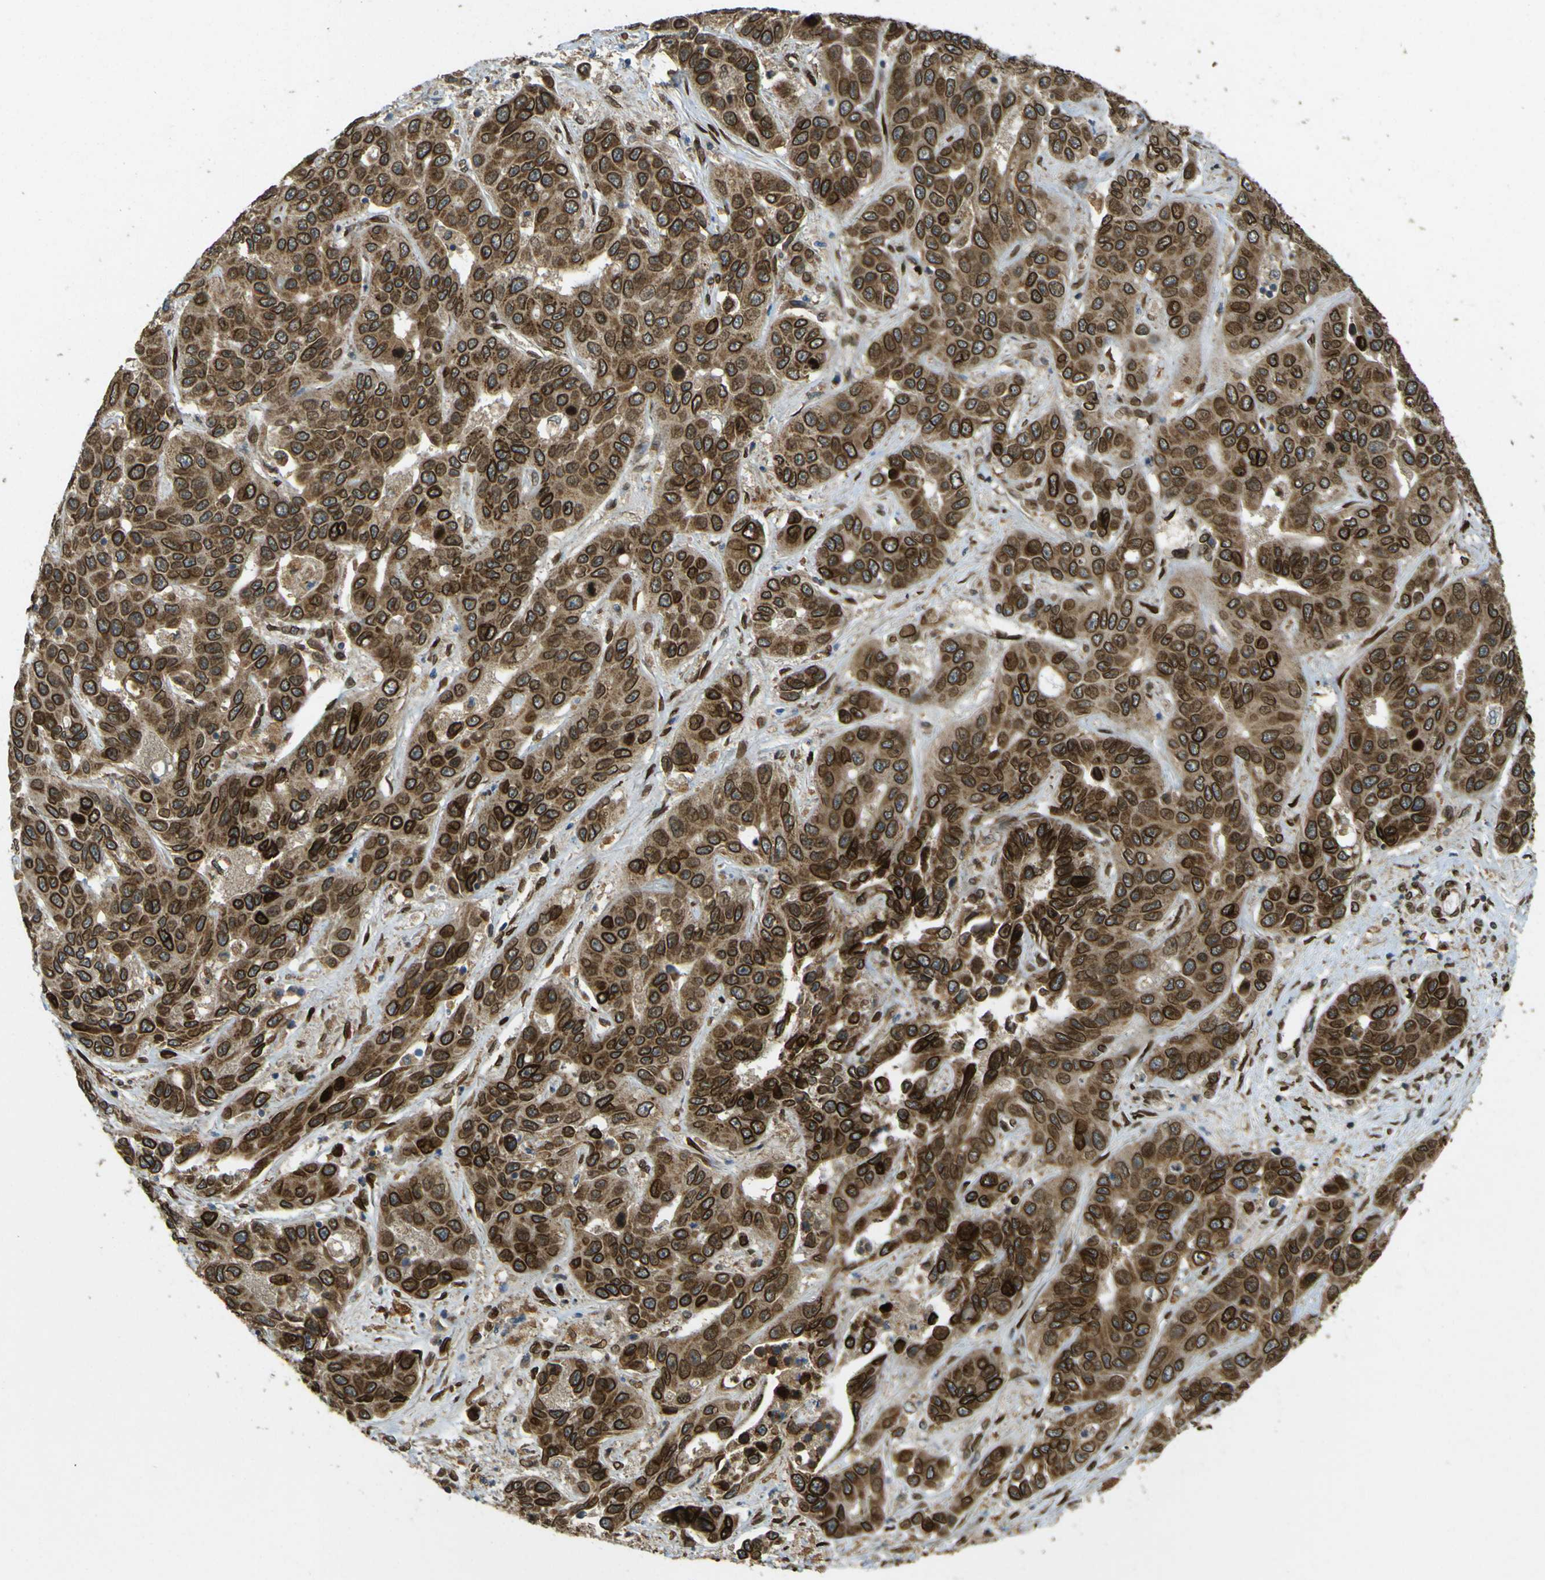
{"staining": {"intensity": "strong", "quantity": ">75%", "location": "cytoplasmic/membranous,nuclear"}, "tissue": "liver cancer", "cell_type": "Tumor cells", "image_type": "cancer", "snomed": [{"axis": "morphology", "description": "Cholangiocarcinoma"}, {"axis": "topography", "description": "Liver"}], "caption": "Liver cancer (cholangiocarcinoma) stained with a brown dye shows strong cytoplasmic/membranous and nuclear positive expression in about >75% of tumor cells.", "gene": "GALNT1", "patient": {"sex": "female", "age": 52}}